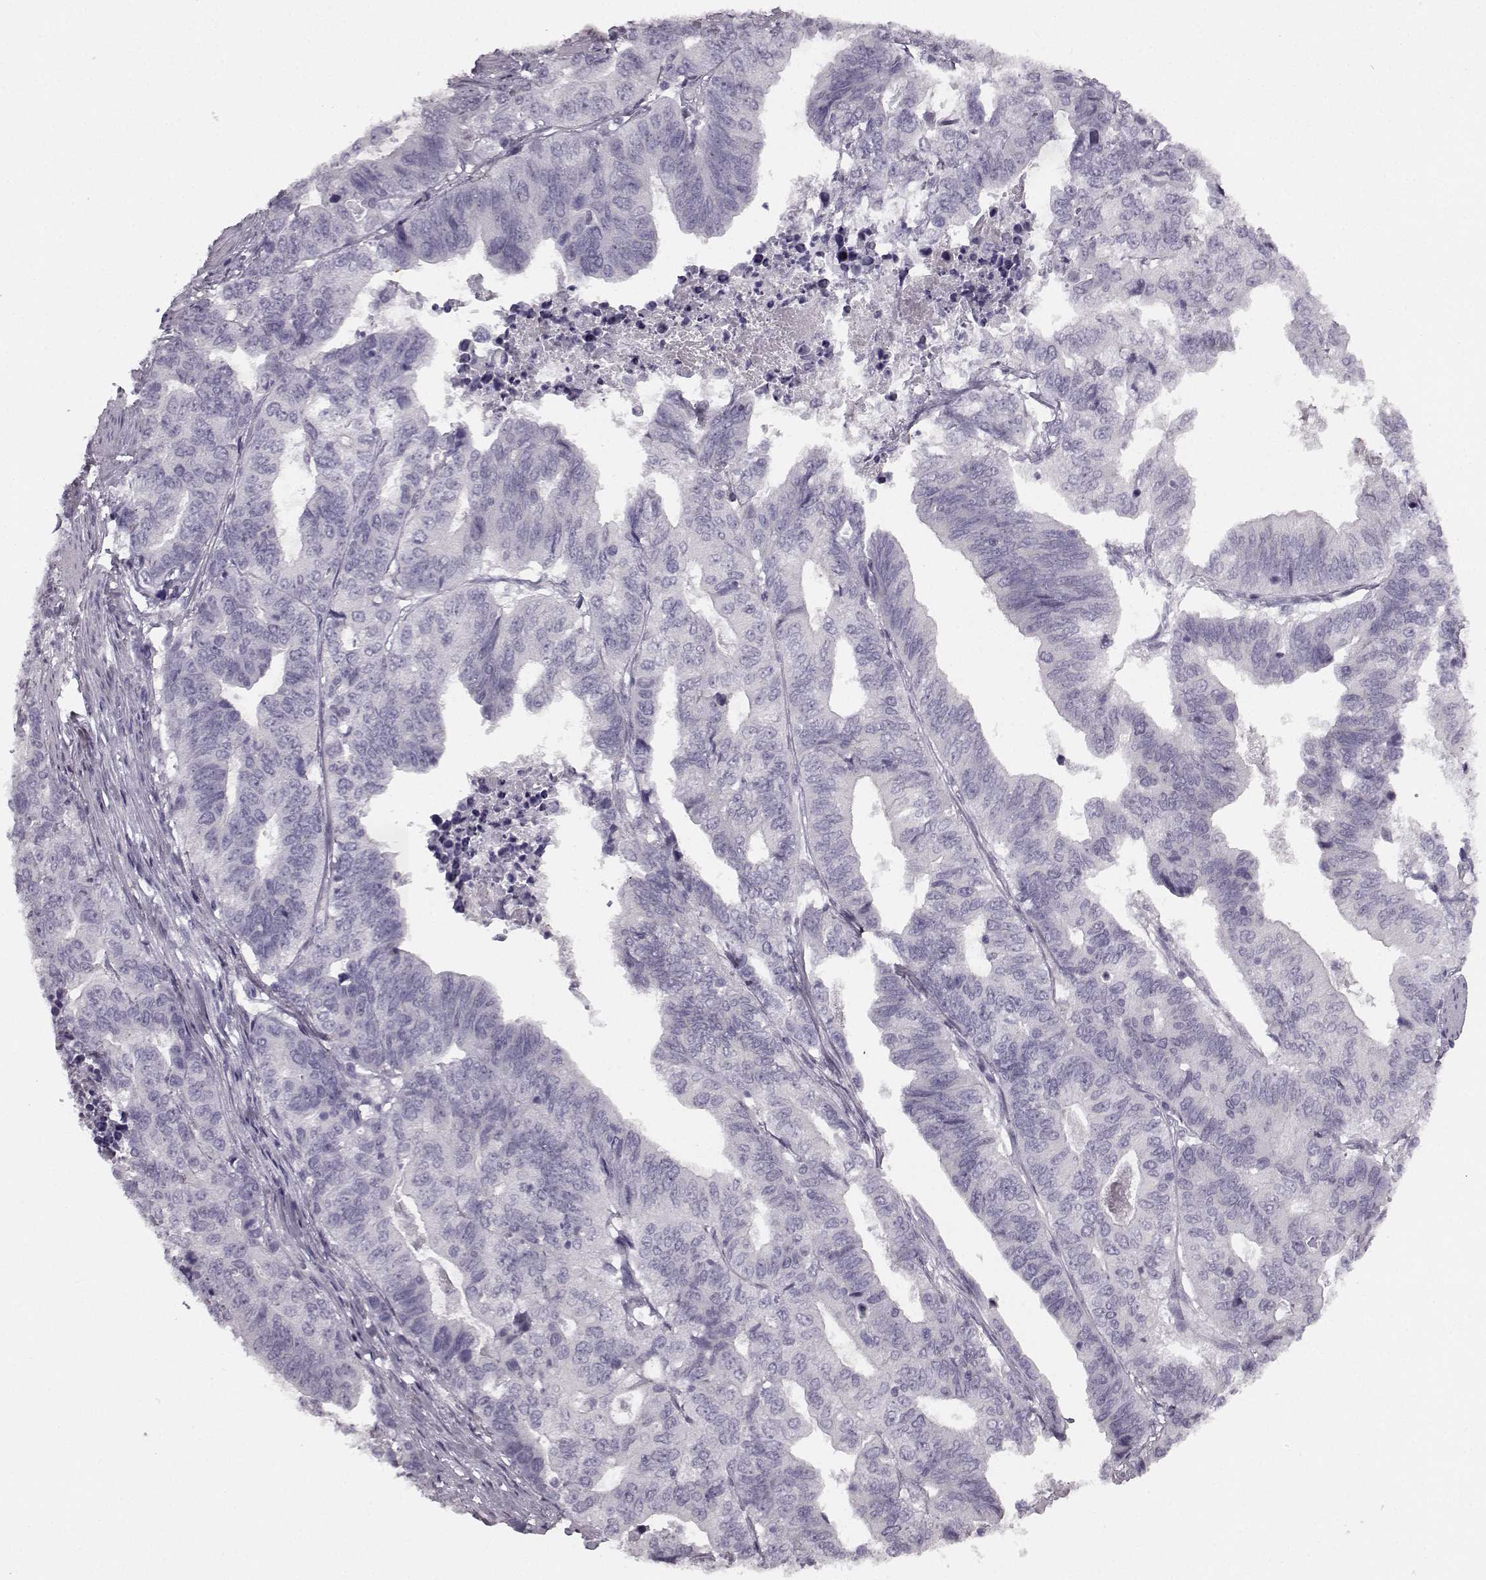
{"staining": {"intensity": "negative", "quantity": "none", "location": "none"}, "tissue": "stomach cancer", "cell_type": "Tumor cells", "image_type": "cancer", "snomed": [{"axis": "morphology", "description": "Adenocarcinoma, NOS"}, {"axis": "topography", "description": "Stomach, upper"}], "caption": "The histopathology image reveals no staining of tumor cells in stomach adenocarcinoma. The staining was performed using DAB (3,3'-diaminobenzidine) to visualize the protein expression in brown, while the nuclei were stained in blue with hematoxylin (Magnification: 20x).", "gene": "SEMG2", "patient": {"sex": "female", "age": 67}}